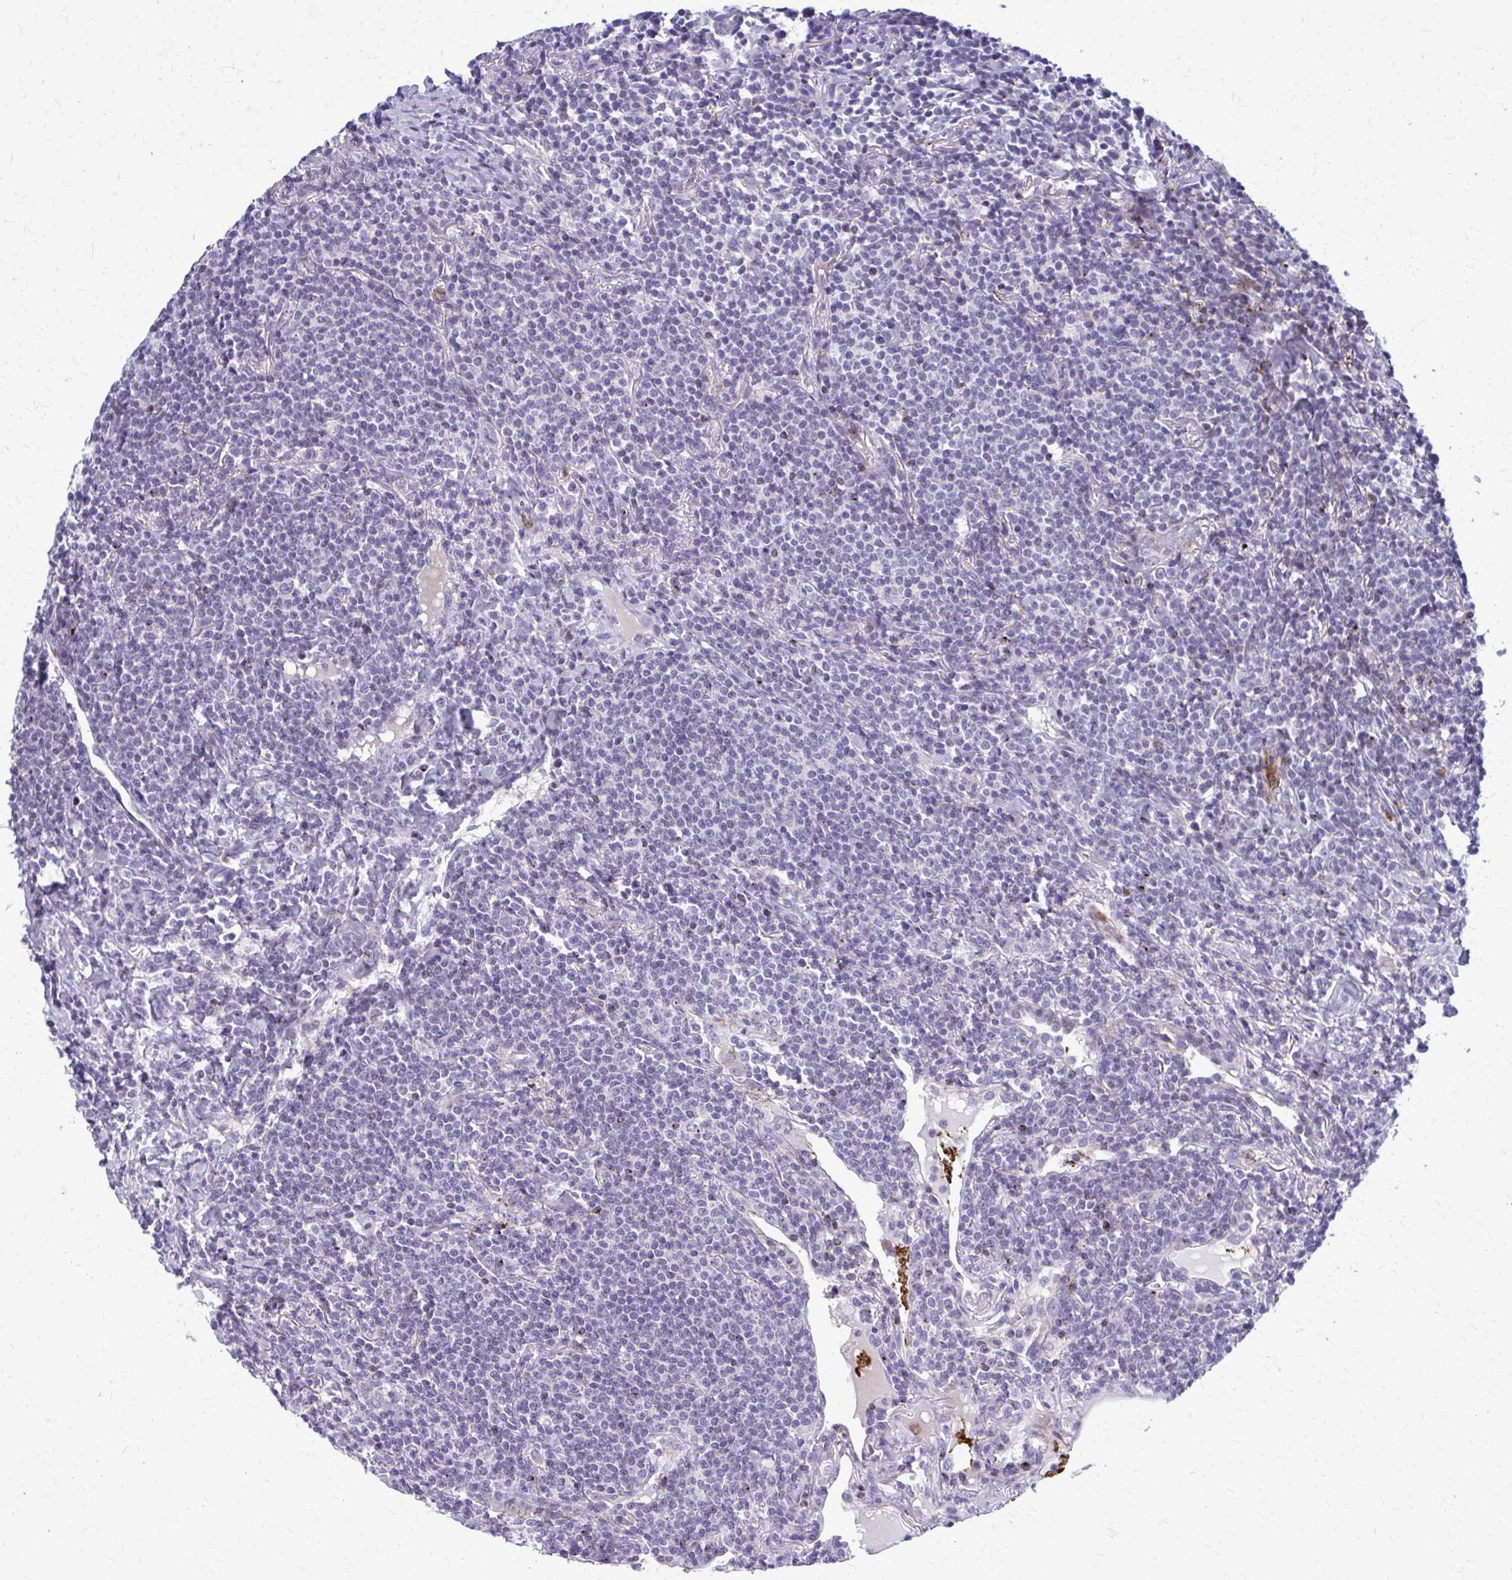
{"staining": {"intensity": "negative", "quantity": "none", "location": "none"}, "tissue": "lymphoma", "cell_type": "Tumor cells", "image_type": "cancer", "snomed": [{"axis": "morphology", "description": "Malignant lymphoma, non-Hodgkin's type, Low grade"}, {"axis": "topography", "description": "Lung"}], "caption": "Micrograph shows no significant protein staining in tumor cells of low-grade malignant lymphoma, non-Hodgkin's type.", "gene": "PEDS1", "patient": {"sex": "female", "age": 71}}